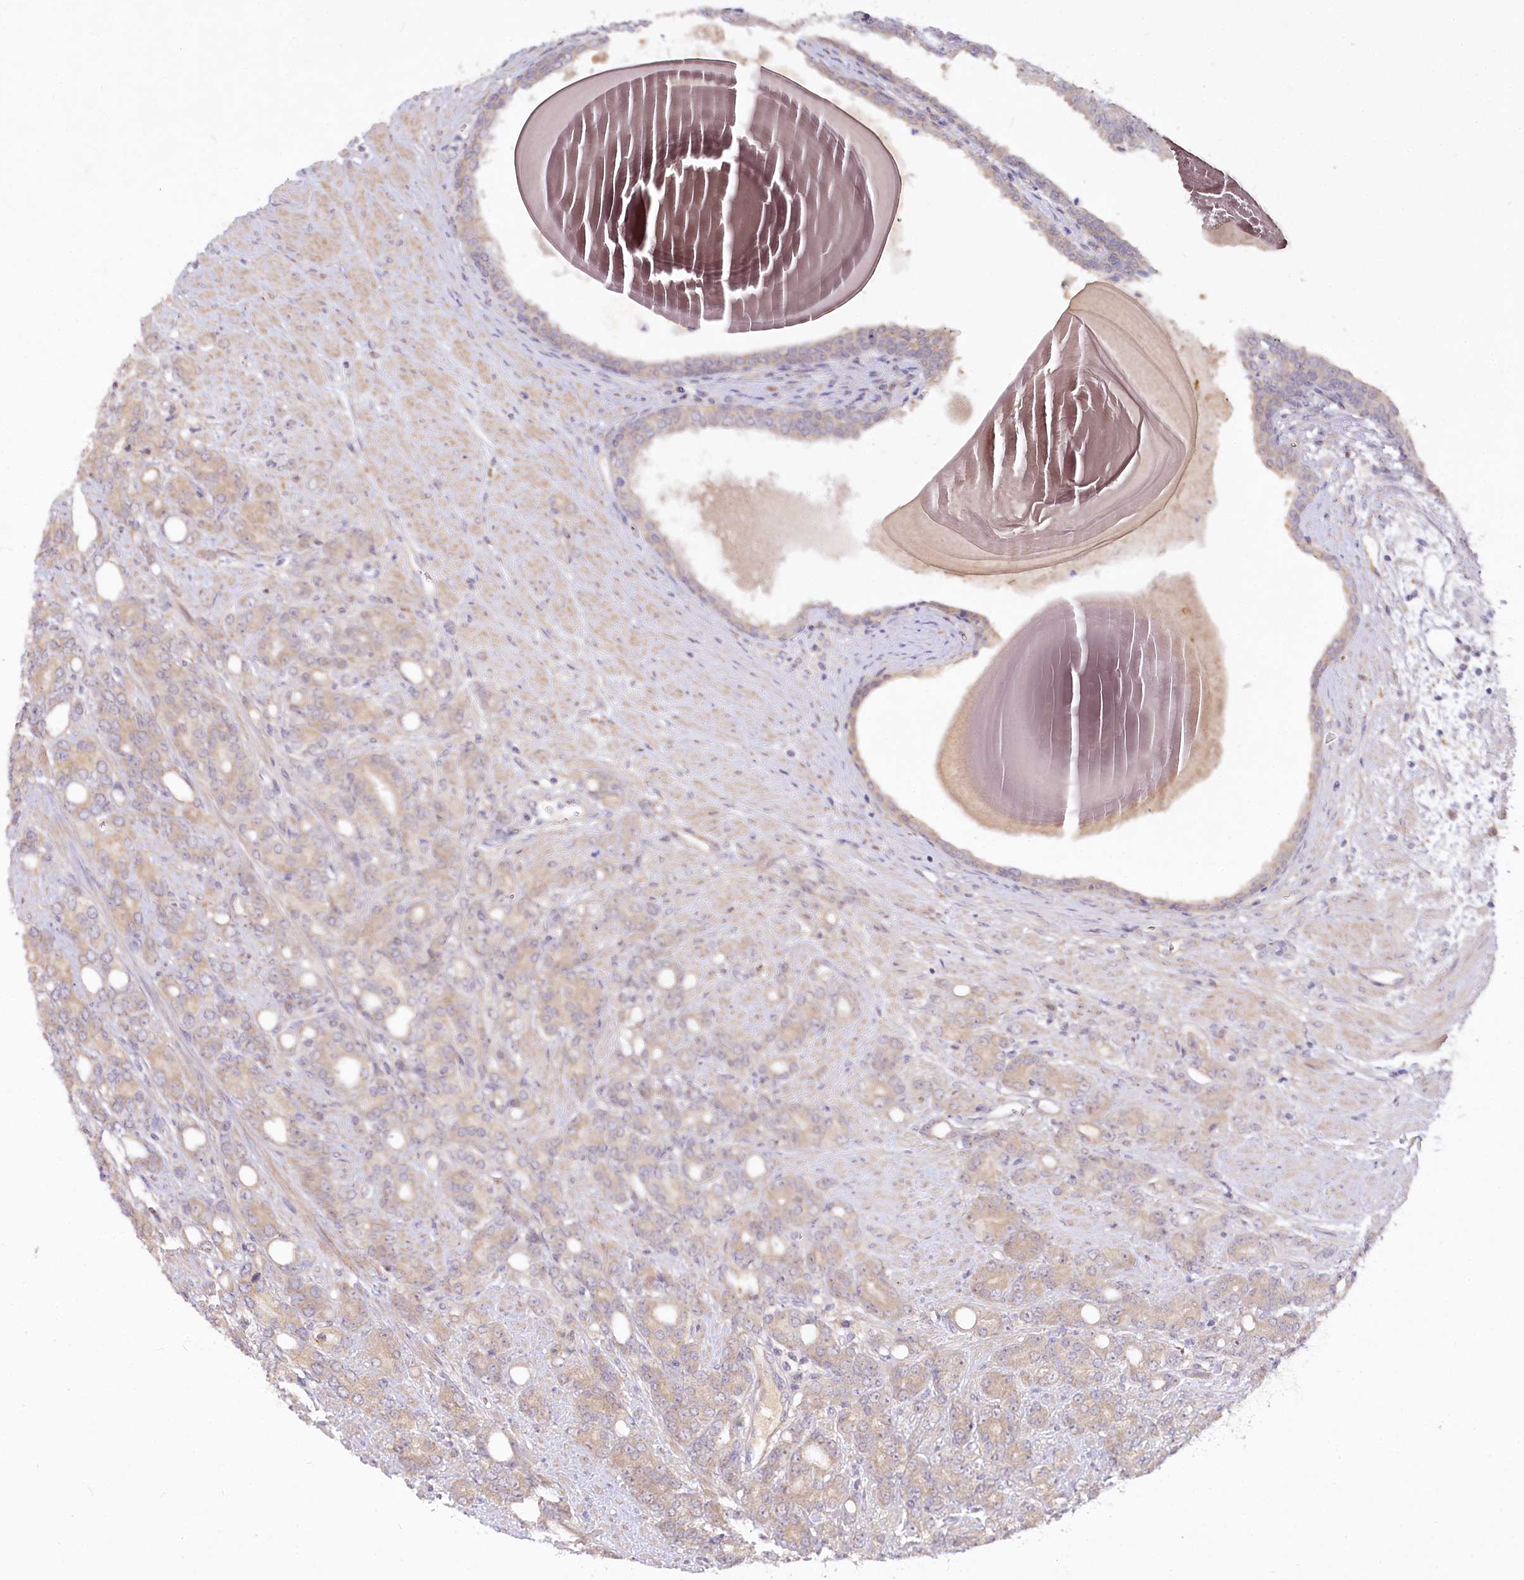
{"staining": {"intensity": "weak", "quantity": ">75%", "location": "cytoplasmic/membranous"}, "tissue": "prostate cancer", "cell_type": "Tumor cells", "image_type": "cancer", "snomed": [{"axis": "morphology", "description": "Adenocarcinoma, High grade"}, {"axis": "topography", "description": "Prostate"}], "caption": "An image showing weak cytoplasmic/membranous staining in about >75% of tumor cells in prostate cancer, as visualized by brown immunohistochemical staining.", "gene": "EFHC2", "patient": {"sex": "male", "age": 62}}